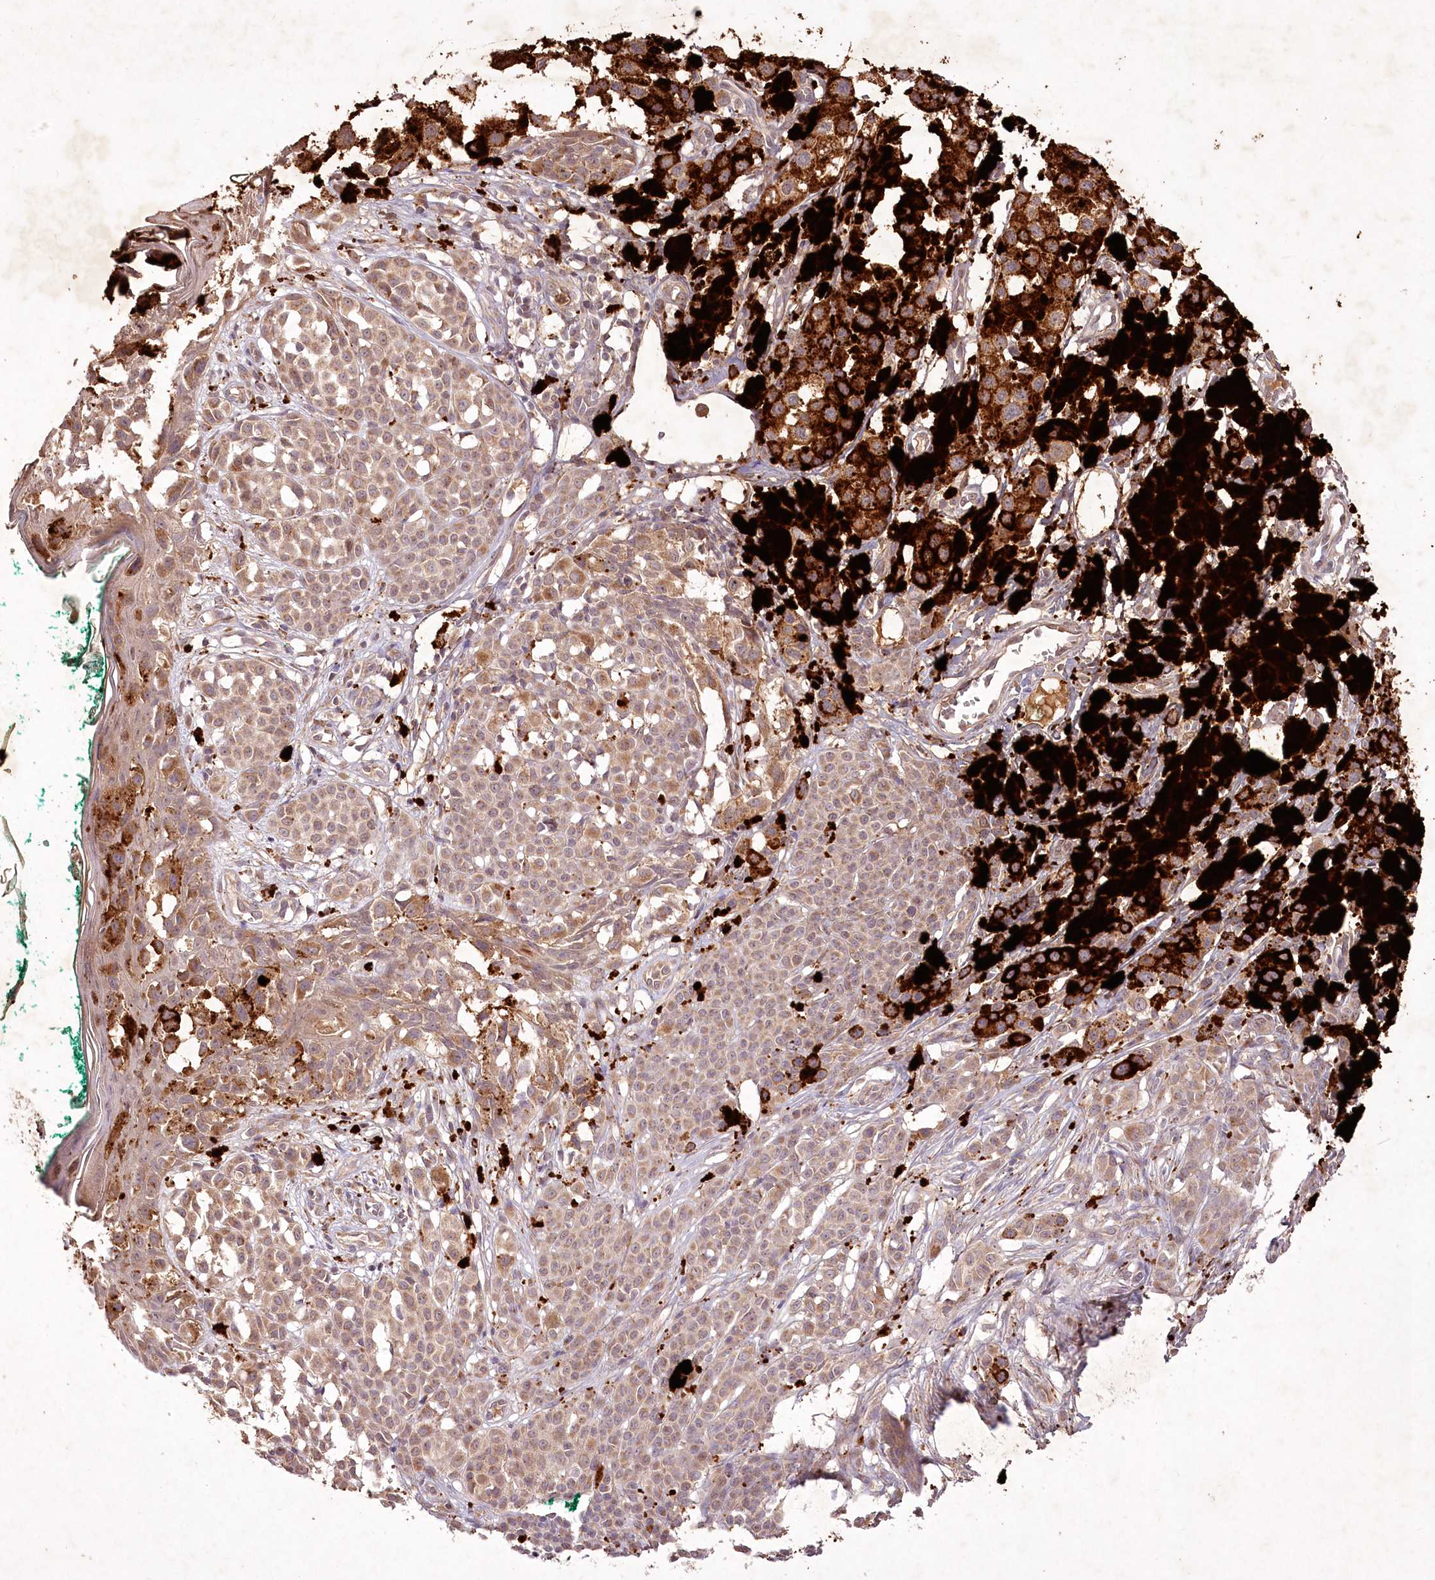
{"staining": {"intensity": "weak", "quantity": ">75%", "location": "cytoplasmic/membranous"}, "tissue": "melanoma", "cell_type": "Tumor cells", "image_type": "cancer", "snomed": [{"axis": "morphology", "description": "Malignant melanoma, NOS"}, {"axis": "topography", "description": "Skin of leg"}], "caption": "Immunohistochemistry (IHC) (DAB) staining of human melanoma shows weak cytoplasmic/membranous protein expression in about >75% of tumor cells.", "gene": "IRAK1BP1", "patient": {"sex": "female", "age": 72}}